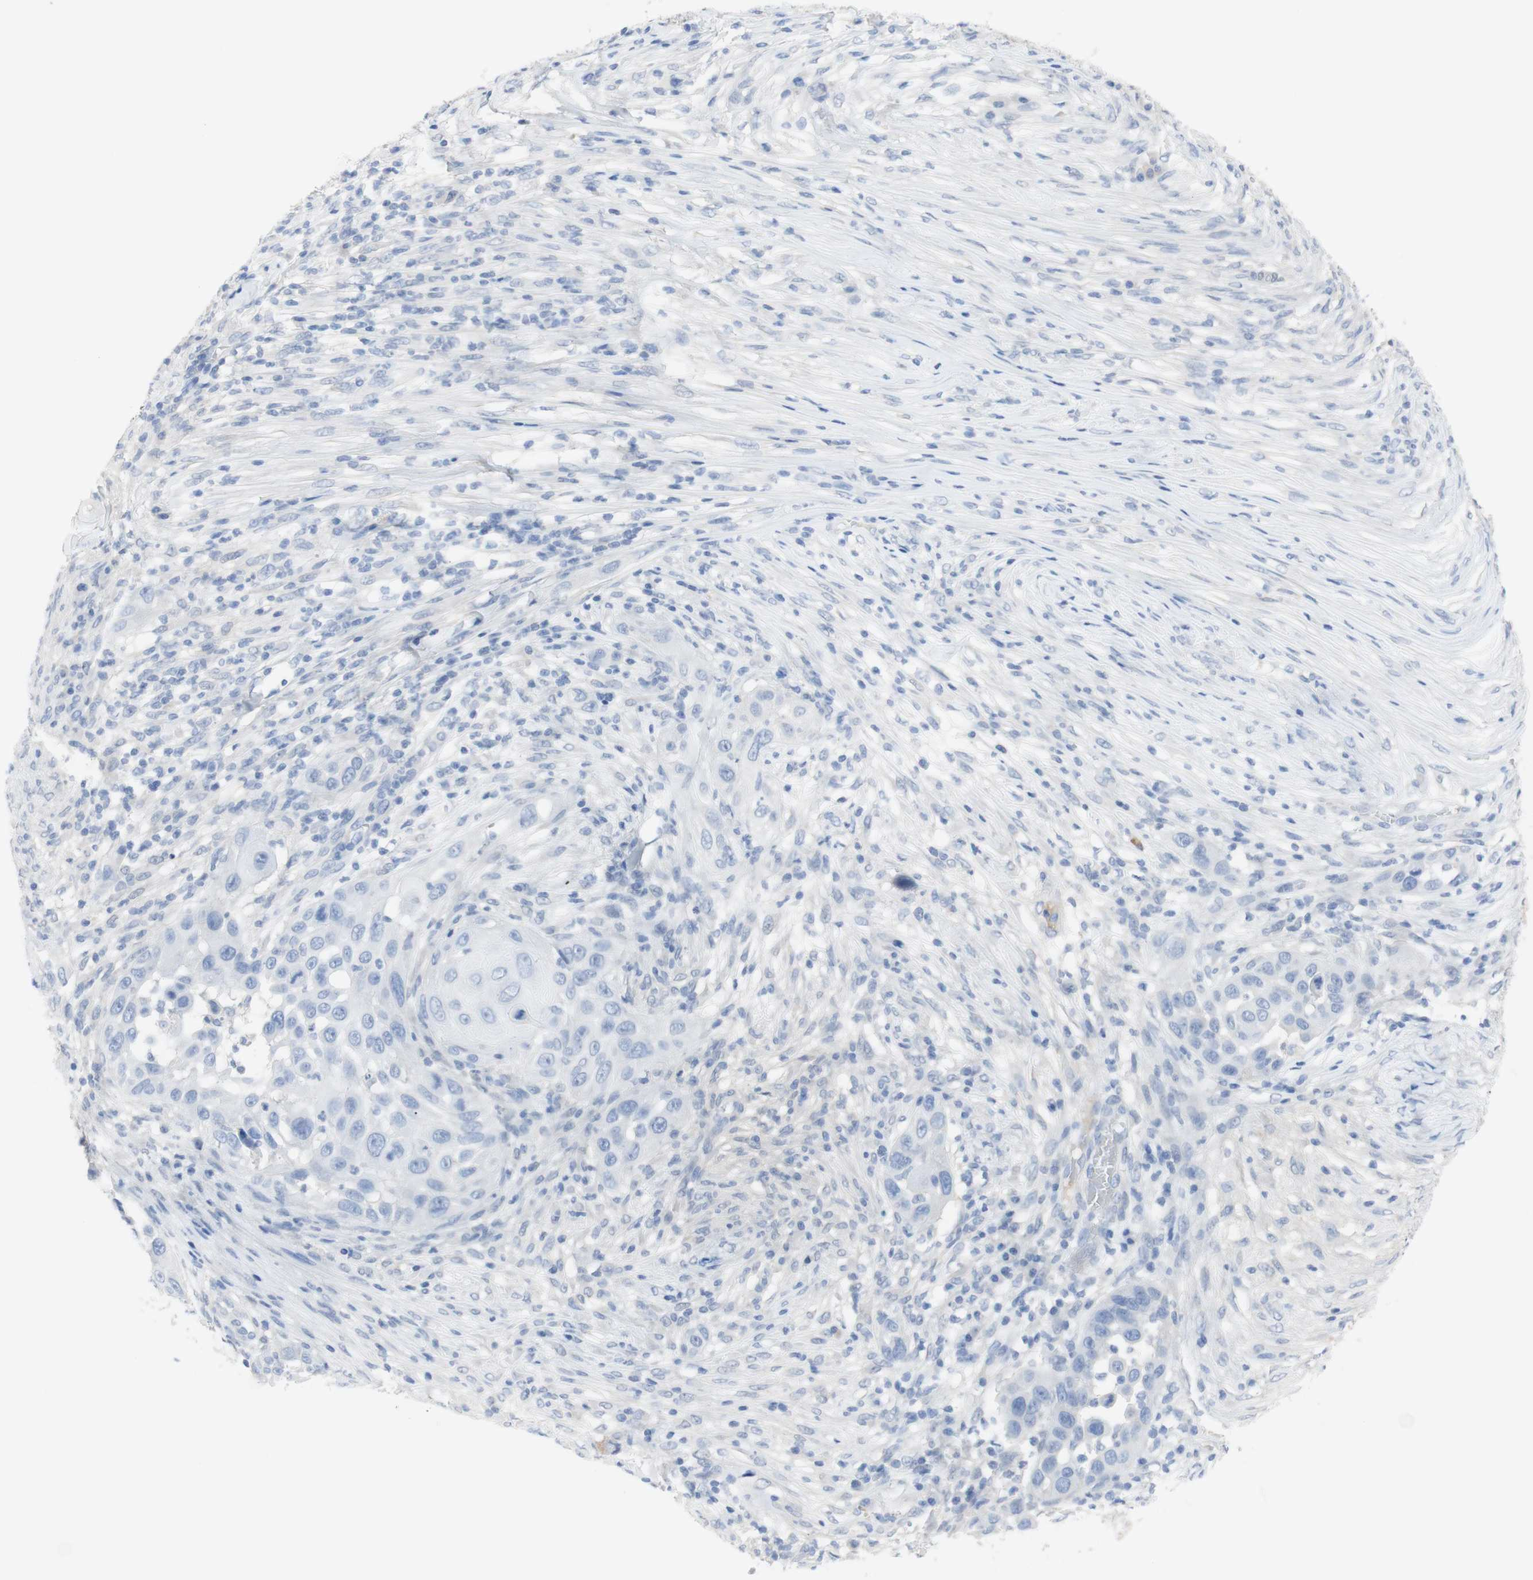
{"staining": {"intensity": "negative", "quantity": "none", "location": "none"}, "tissue": "skin cancer", "cell_type": "Tumor cells", "image_type": "cancer", "snomed": [{"axis": "morphology", "description": "Squamous cell carcinoma, NOS"}, {"axis": "topography", "description": "Skin"}], "caption": "This is a photomicrograph of immunohistochemistry (IHC) staining of skin cancer, which shows no positivity in tumor cells. (DAB immunohistochemistry (IHC), high magnification).", "gene": "SELENBP1", "patient": {"sex": "female", "age": 44}}